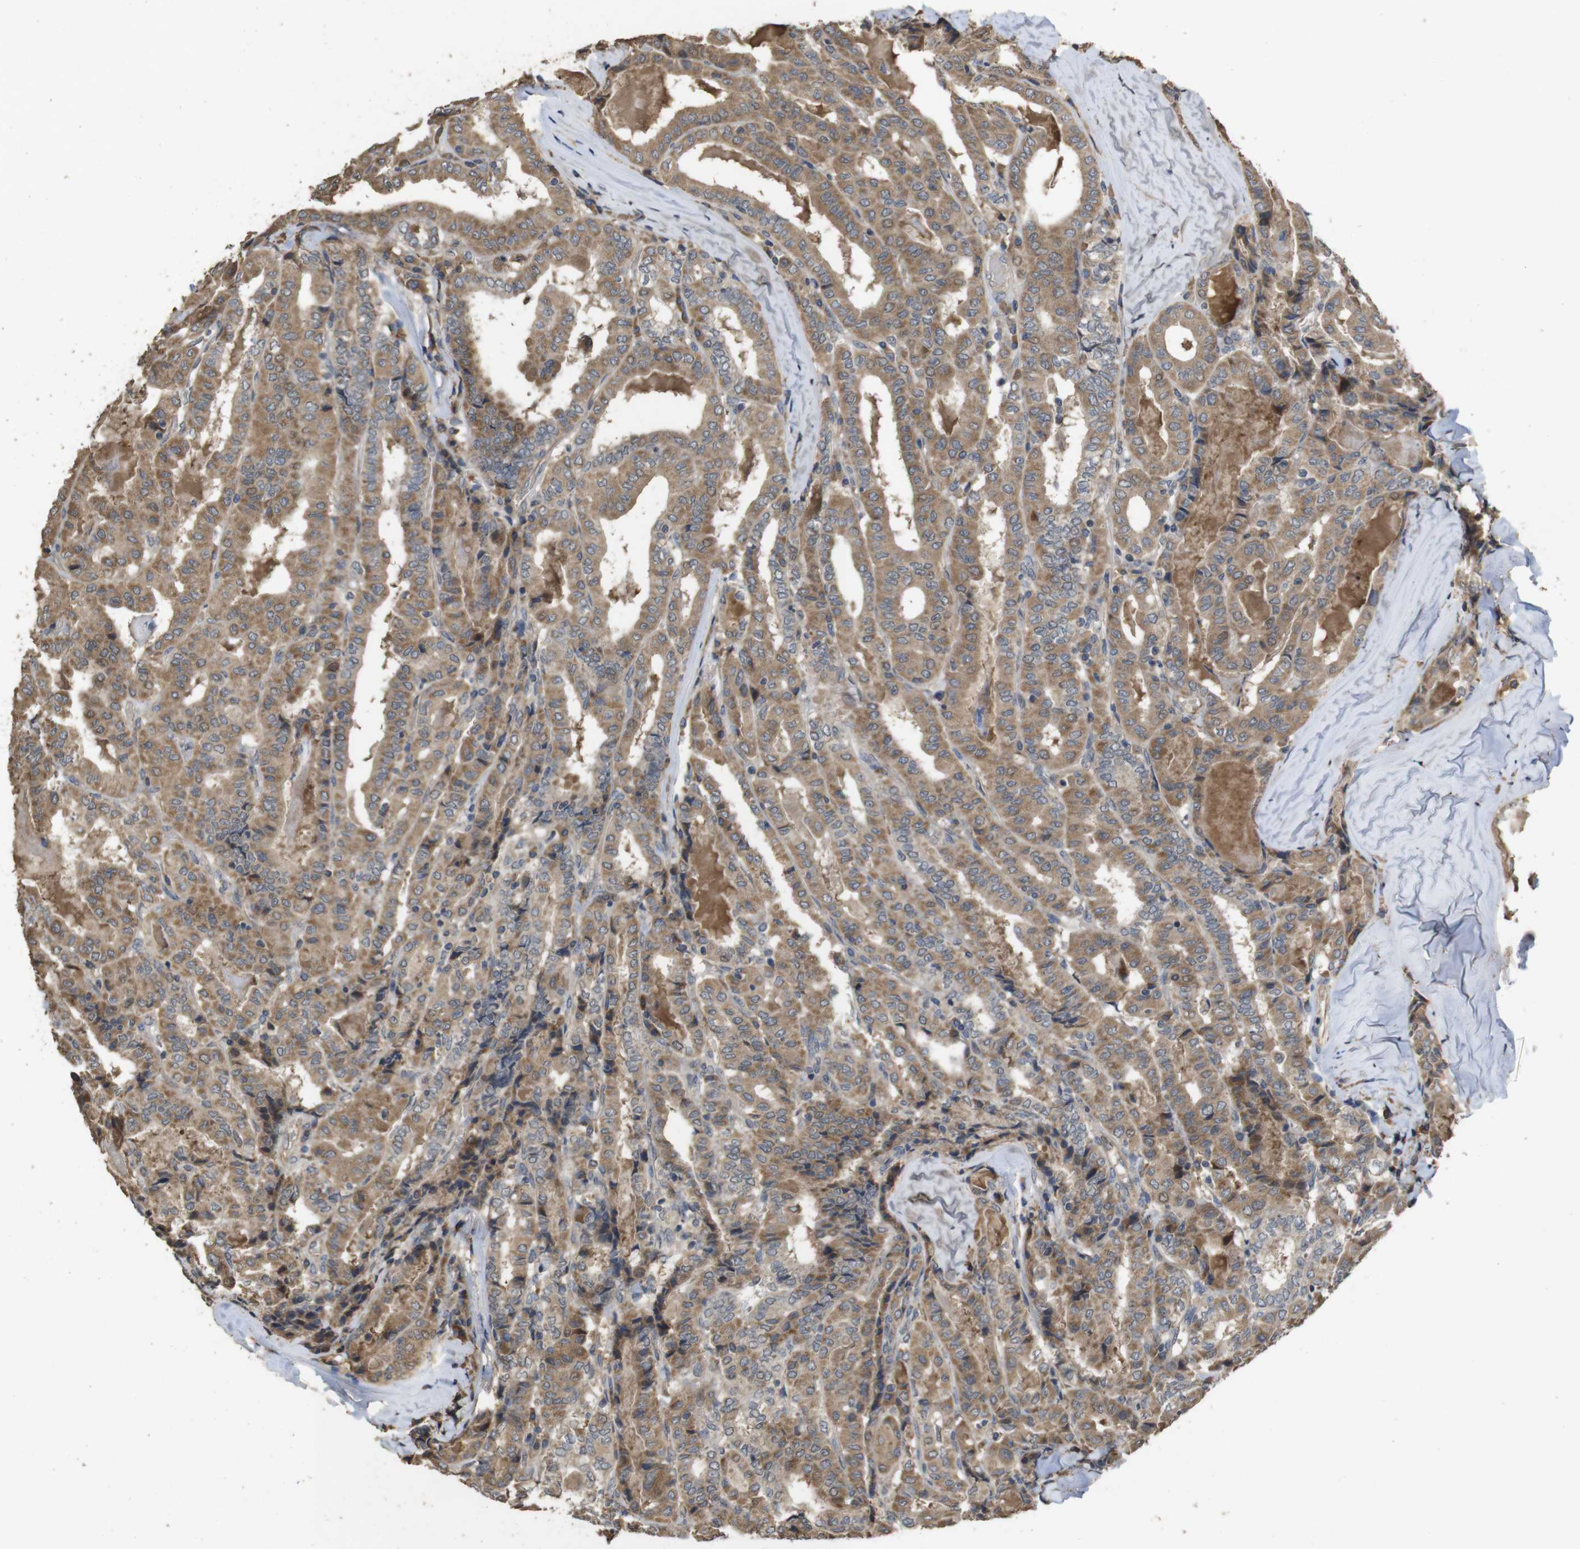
{"staining": {"intensity": "moderate", "quantity": ">75%", "location": "cytoplasmic/membranous"}, "tissue": "thyroid cancer", "cell_type": "Tumor cells", "image_type": "cancer", "snomed": [{"axis": "morphology", "description": "Papillary adenocarcinoma, NOS"}, {"axis": "topography", "description": "Thyroid gland"}], "caption": "Immunohistochemical staining of thyroid cancer (papillary adenocarcinoma) shows moderate cytoplasmic/membranous protein expression in approximately >75% of tumor cells.", "gene": "PCDHB10", "patient": {"sex": "female", "age": 42}}